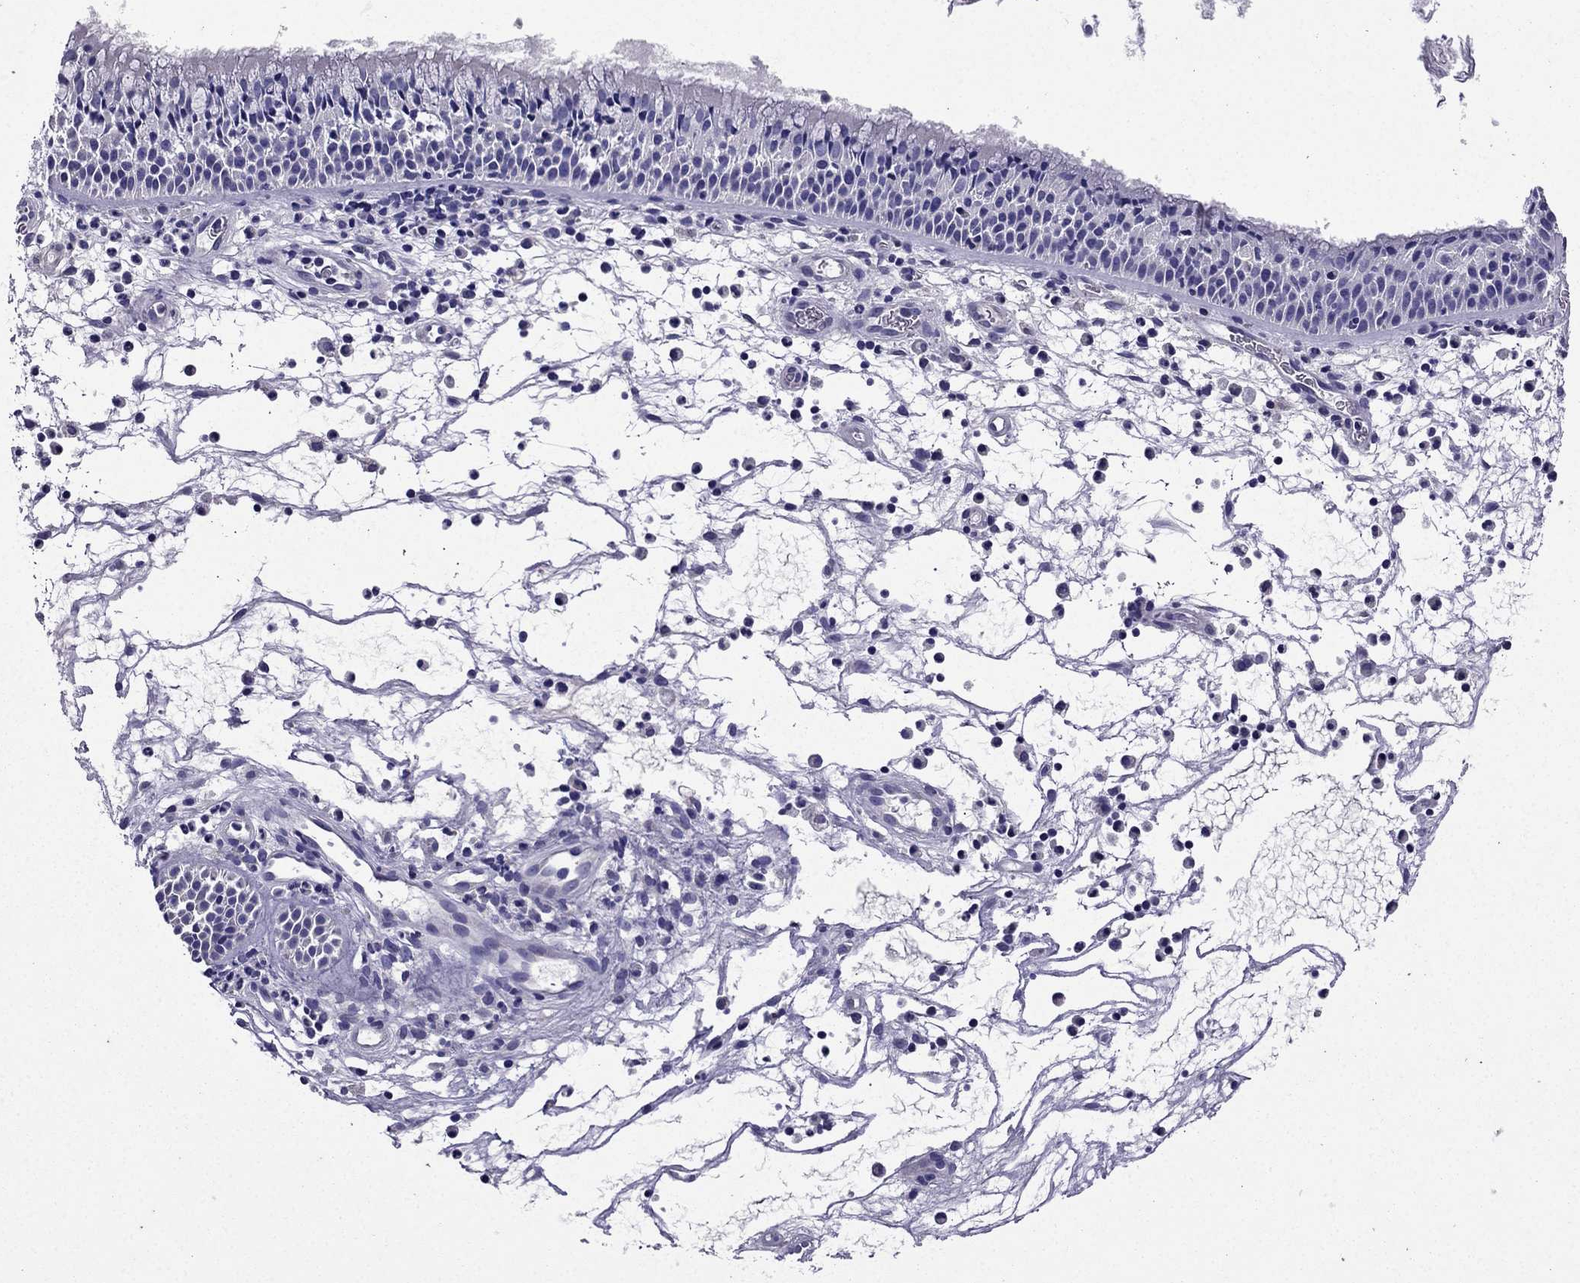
{"staining": {"intensity": "negative", "quantity": "none", "location": "none"}, "tissue": "nasopharynx", "cell_type": "Respiratory epithelial cells", "image_type": "normal", "snomed": [{"axis": "morphology", "description": "Normal tissue, NOS"}, {"axis": "topography", "description": "Nasopharynx"}], "caption": "The histopathology image reveals no significant positivity in respiratory epithelial cells of nasopharynx. The staining was performed using DAB to visualize the protein expression in brown, while the nuclei were stained in blue with hematoxylin (Magnification: 20x).", "gene": "DSC1", "patient": {"sex": "male", "age": 51}}